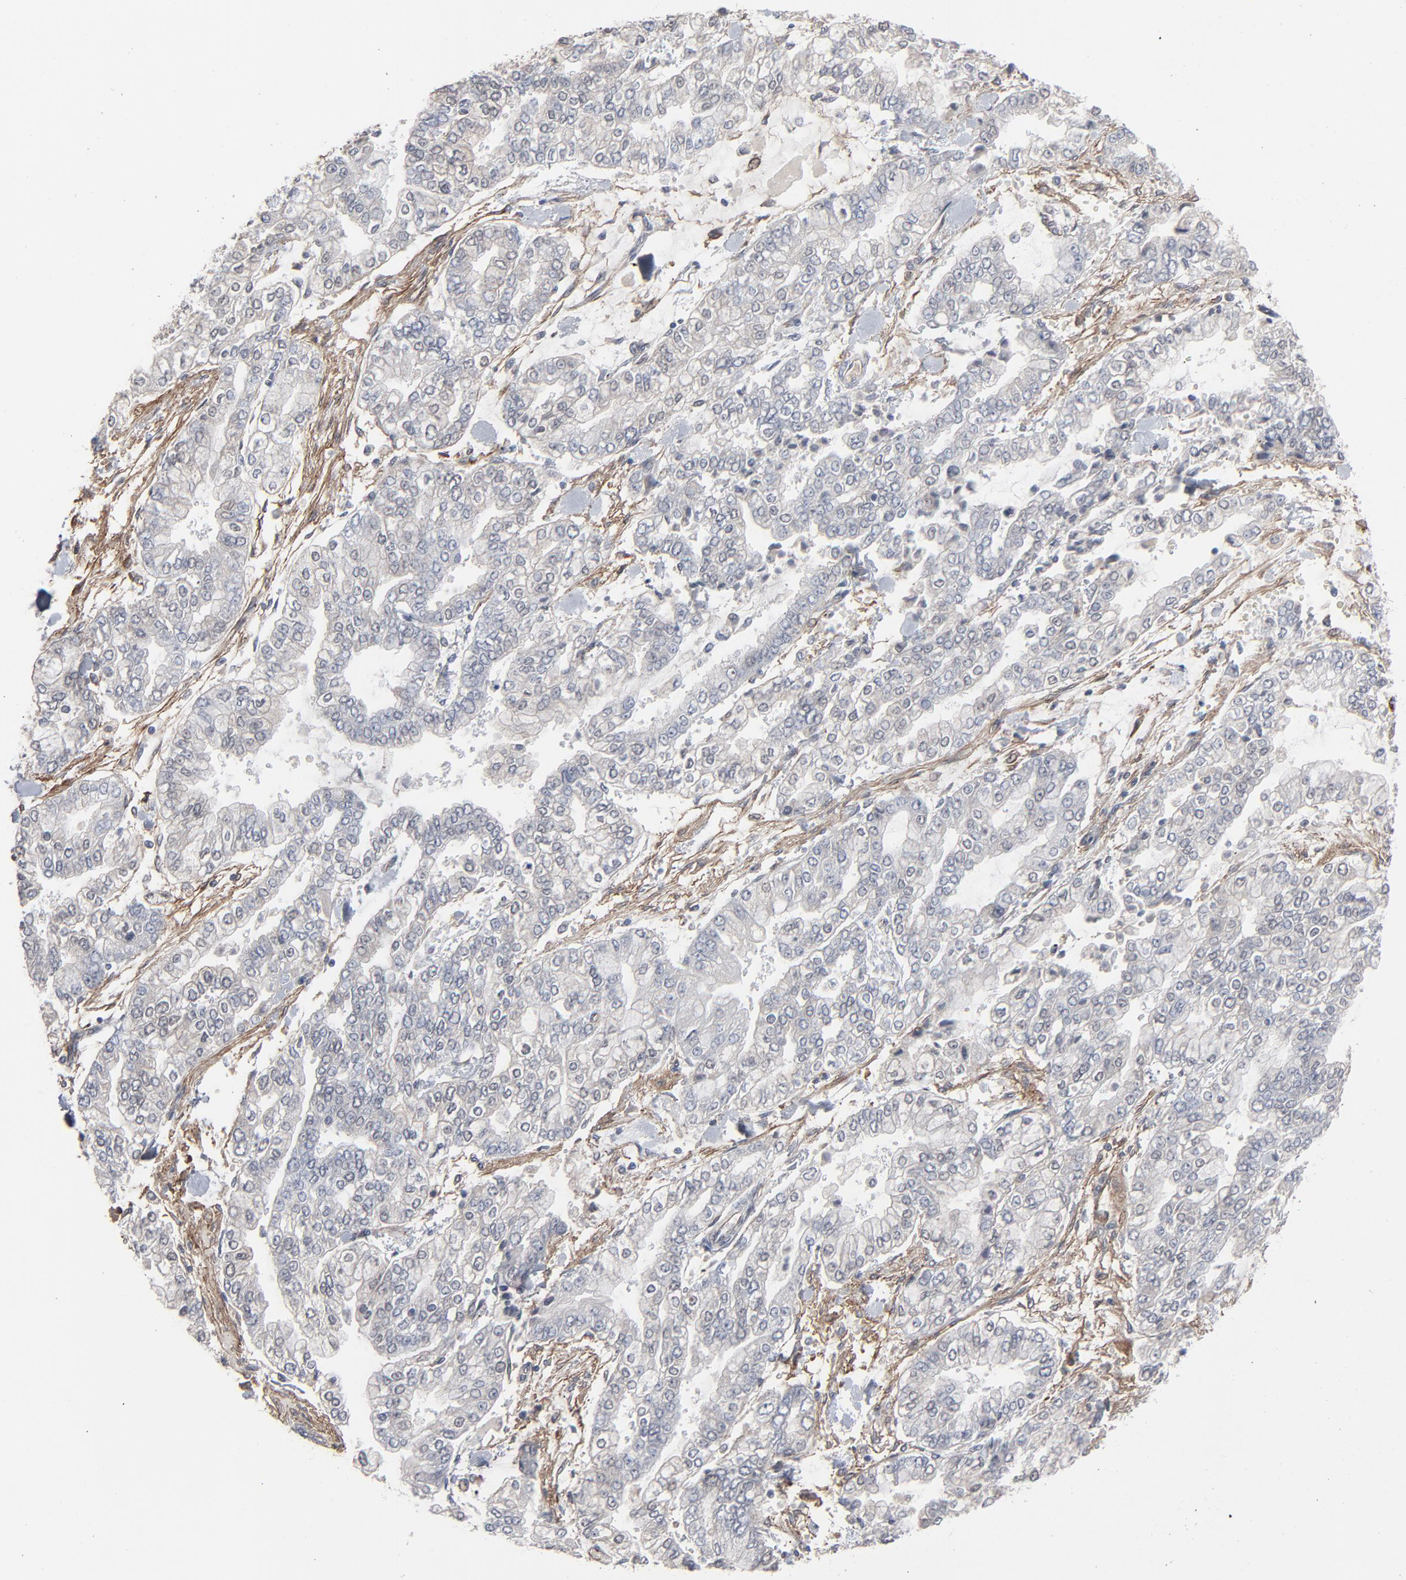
{"staining": {"intensity": "negative", "quantity": "none", "location": "none"}, "tissue": "stomach cancer", "cell_type": "Tumor cells", "image_type": "cancer", "snomed": [{"axis": "morphology", "description": "Normal tissue, NOS"}, {"axis": "morphology", "description": "Adenocarcinoma, NOS"}, {"axis": "topography", "description": "Stomach, upper"}, {"axis": "topography", "description": "Stomach"}], "caption": "Histopathology image shows no significant protein expression in tumor cells of stomach cancer (adenocarcinoma).", "gene": "JAM3", "patient": {"sex": "male", "age": 76}}